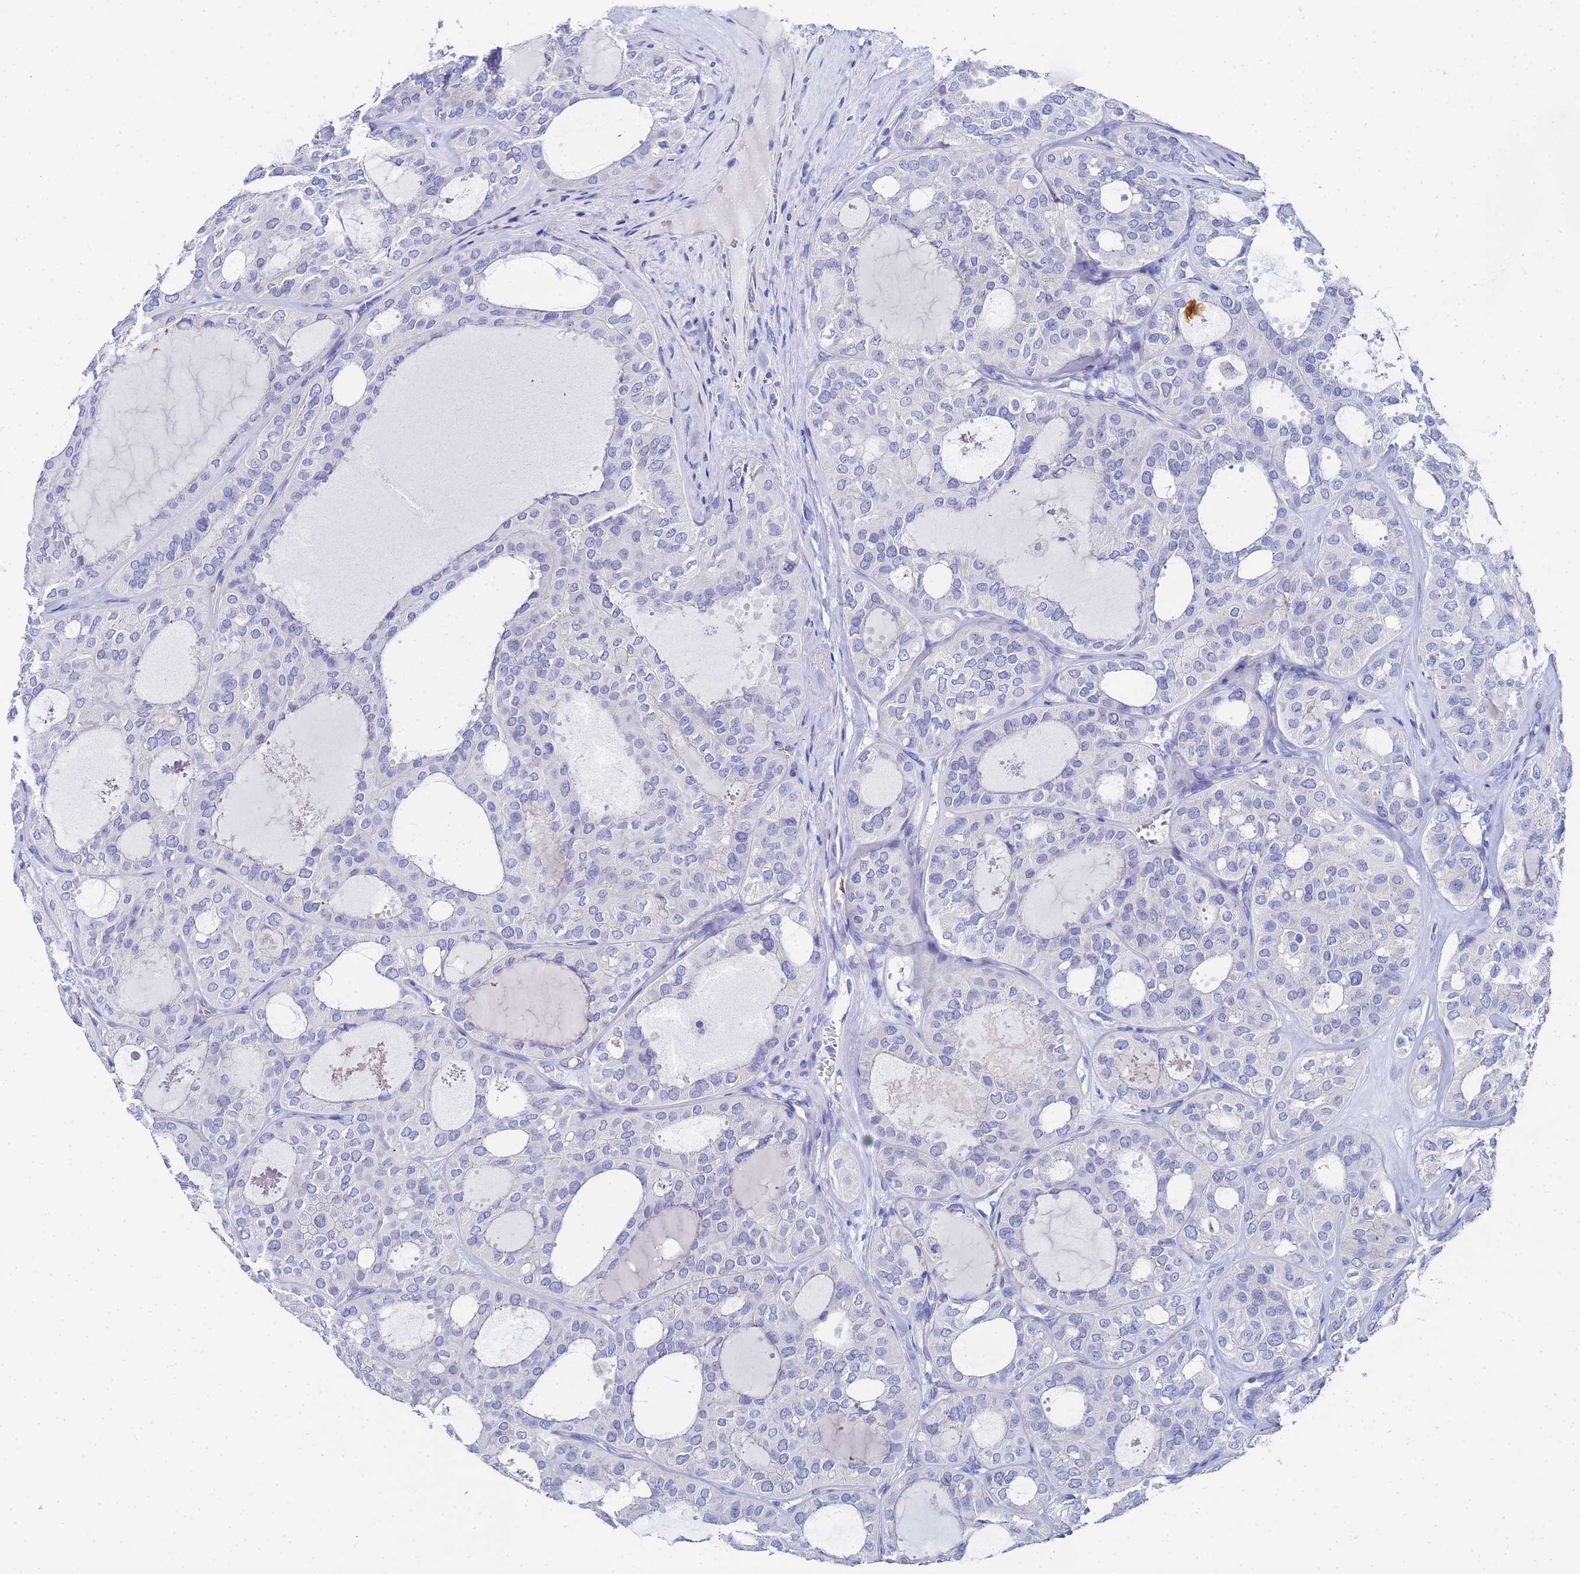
{"staining": {"intensity": "negative", "quantity": "none", "location": "none"}, "tissue": "thyroid cancer", "cell_type": "Tumor cells", "image_type": "cancer", "snomed": [{"axis": "morphology", "description": "Follicular adenoma carcinoma, NOS"}, {"axis": "topography", "description": "Thyroid gland"}], "caption": "Tumor cells are negative for brown protein staining in thyroid cancer (follicular adenoma carcinoma).", "gene": "ZNF26", "patient": {"sex": "male", "age": 75}}